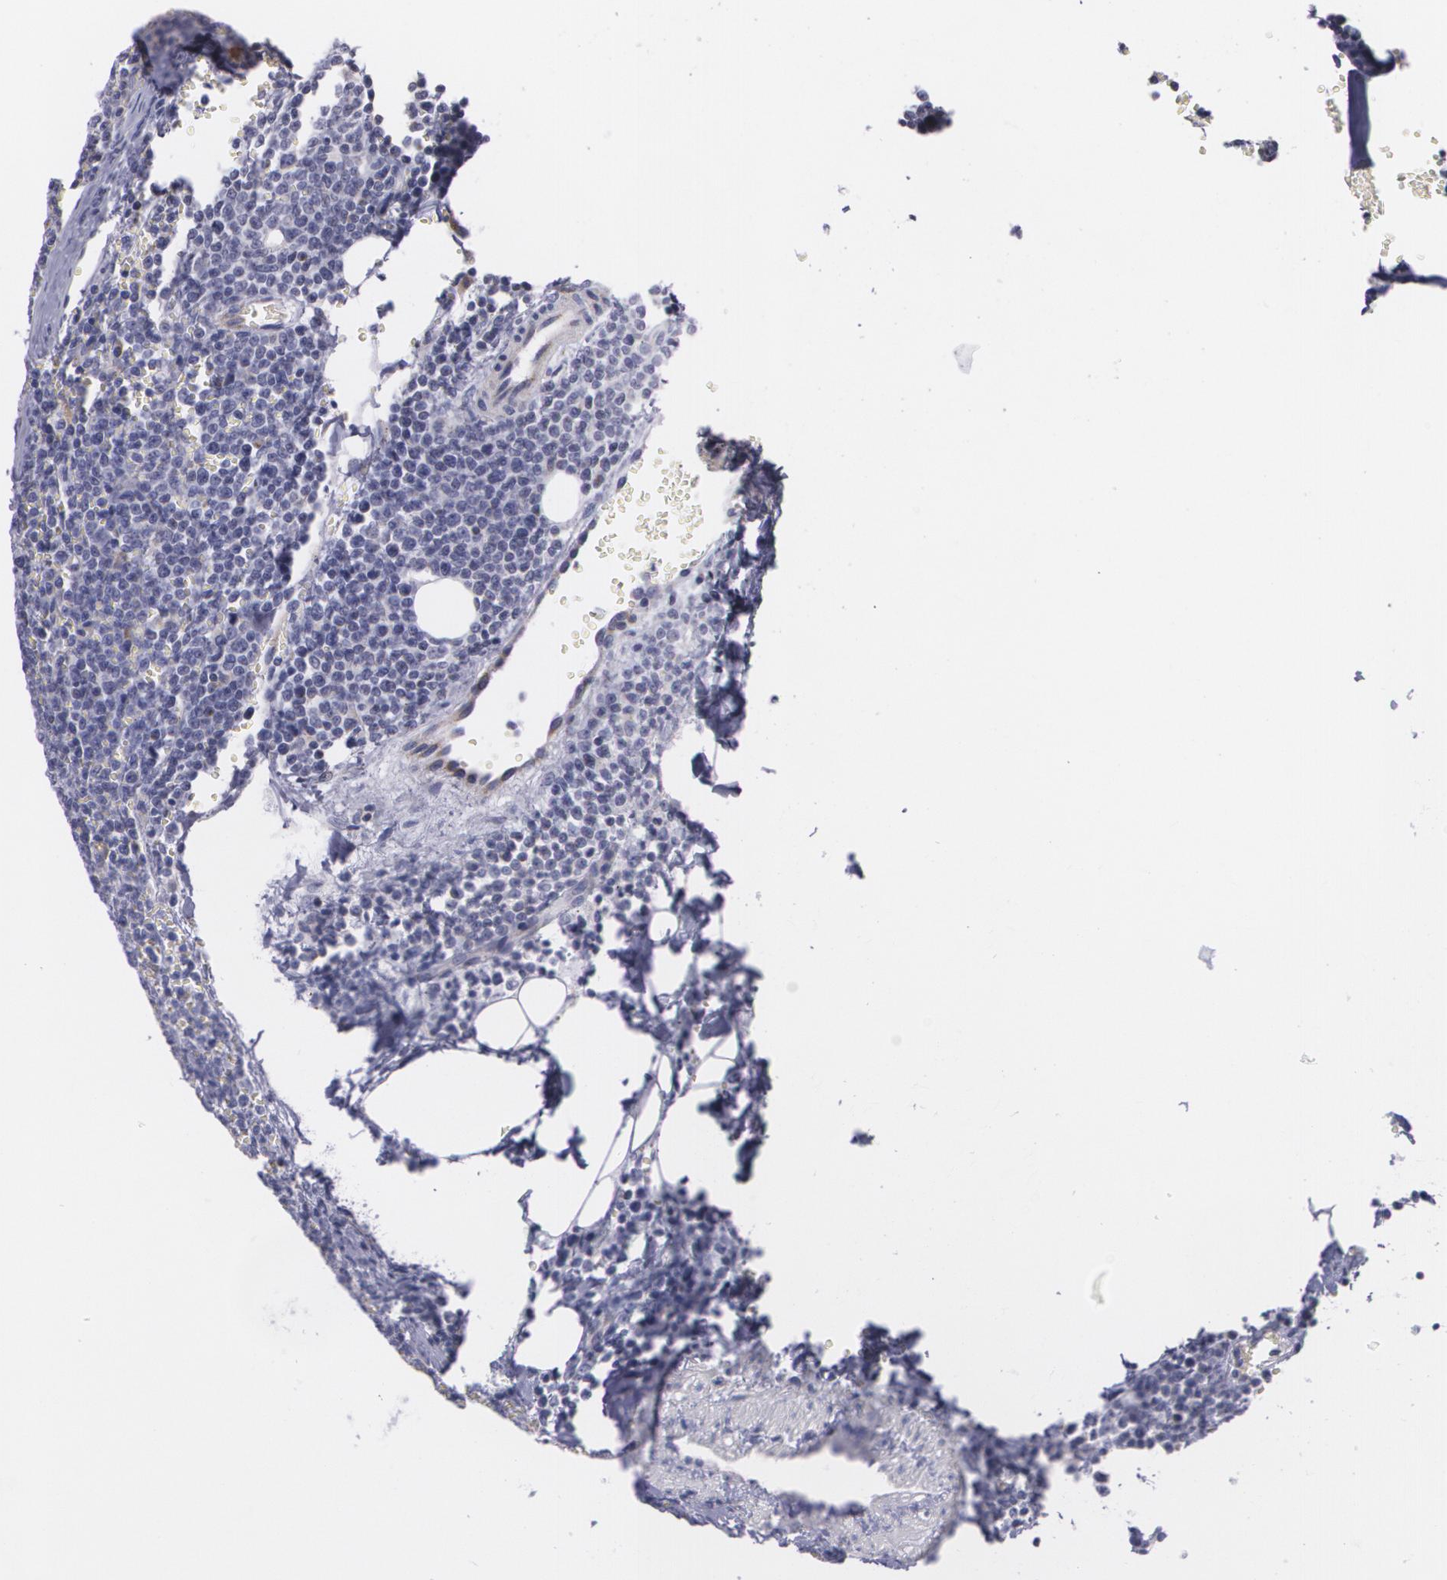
{"staining": {"intensity": "negative", "quantity": "none", "location": "none"}, "tissue": "lymphoma", "cell_type": "Tumor cells", "image_type": "cancer", "snomed": [{"axis": "morphology", "description": "Malignant lymphoma, non-Hodgkin's type, Low grade"}, {"axis": "topography", "description": "Lymph node"}], "caption": "Lymphoma stained for a protein using IHC exhibits no positivity tumor cells.", "gene": "CILK1", "patient": {"sex": "male", "age": 50}}